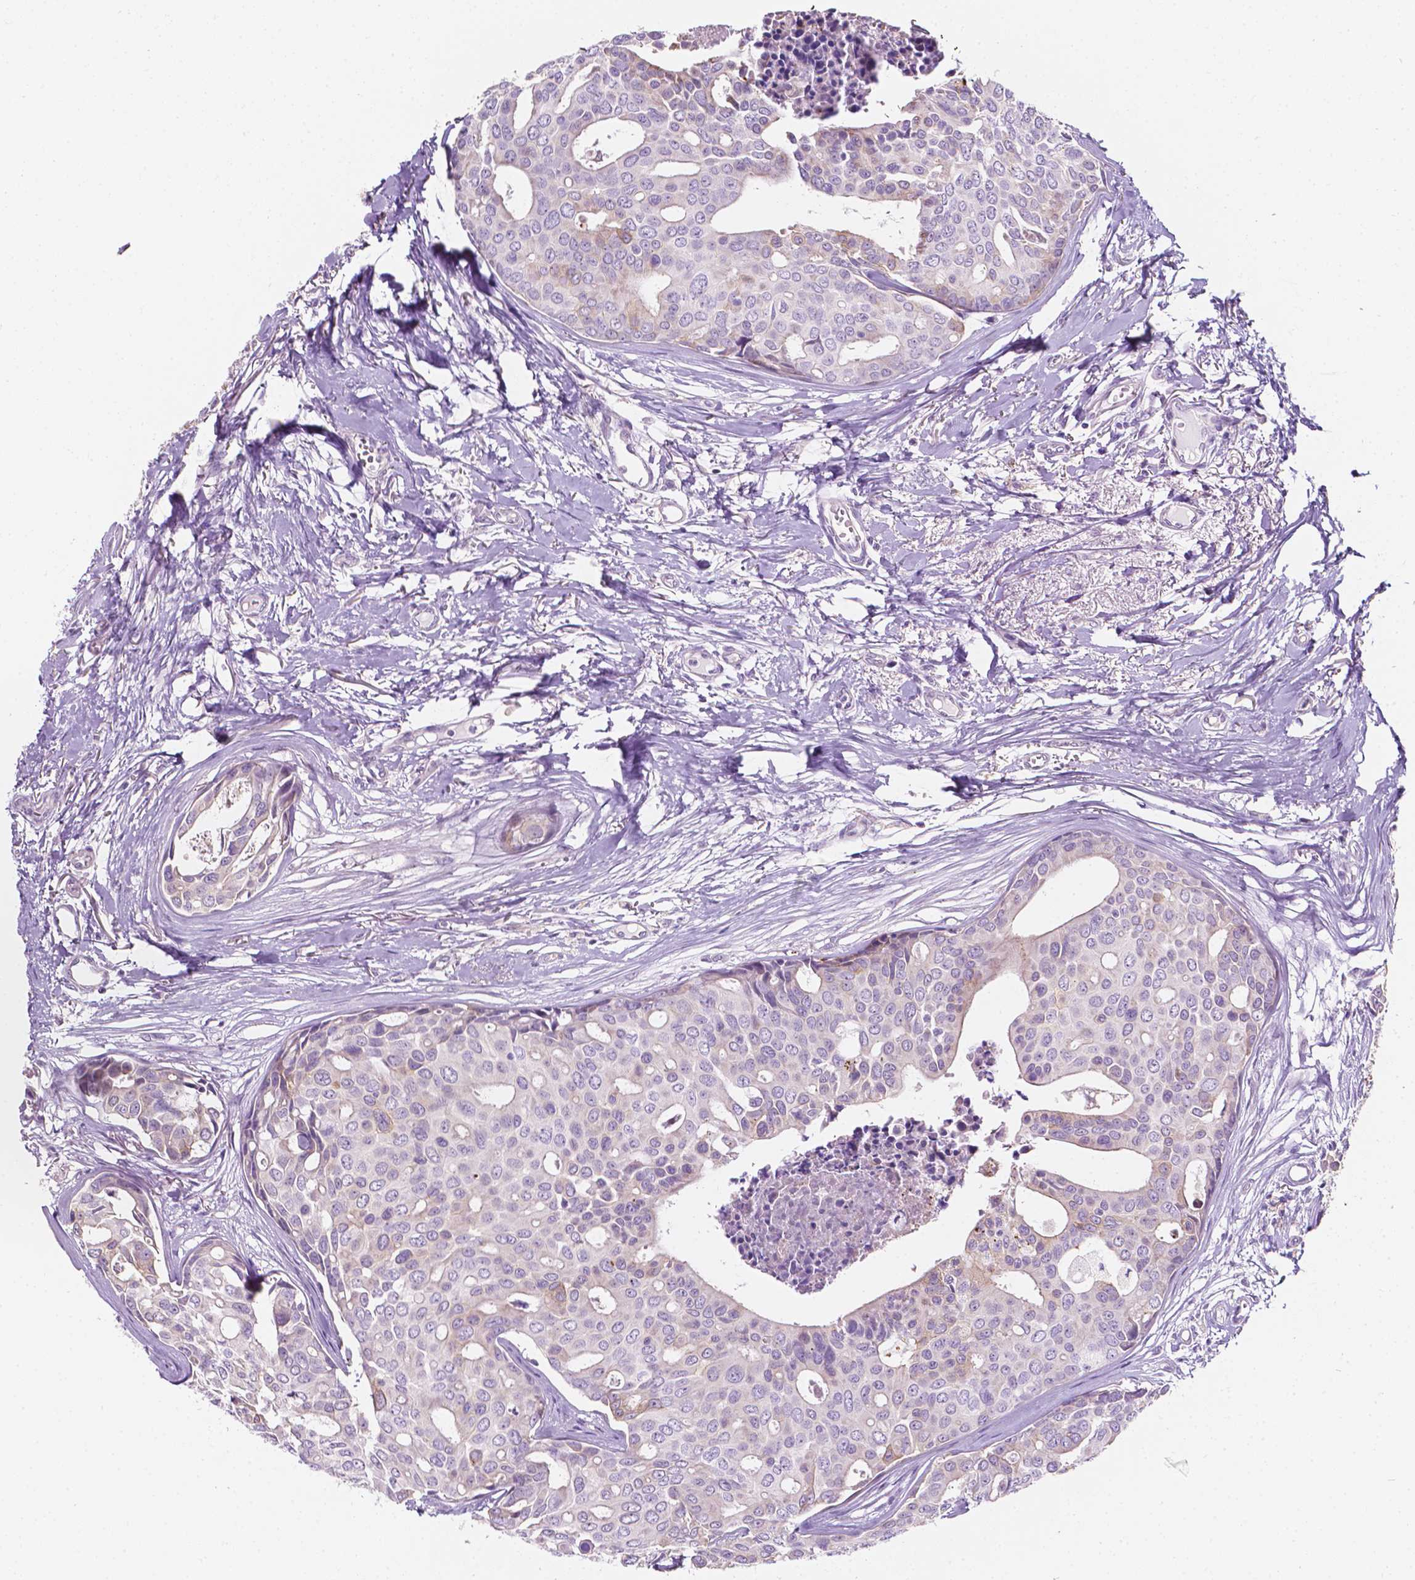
{"staining": {"intensity": "moderate", "quantity": "<25%", "location": "cytoplasmic/membranous"}, "tissue": "breast cancer", "cell_type": "Tumor cells", "image_type": "cancer", "snomed": [{"axis": "morphology", "description": "Duct carcinoma"}, {"axis": "topography", "description": "Breast"}], "caption": "Human breast invasive ductal carcinoma stained with a protein marker exhibits moderate staining in tumor cells.", "gene": "NOS1AP", "patient": {"sex": "female", "age": 54}}